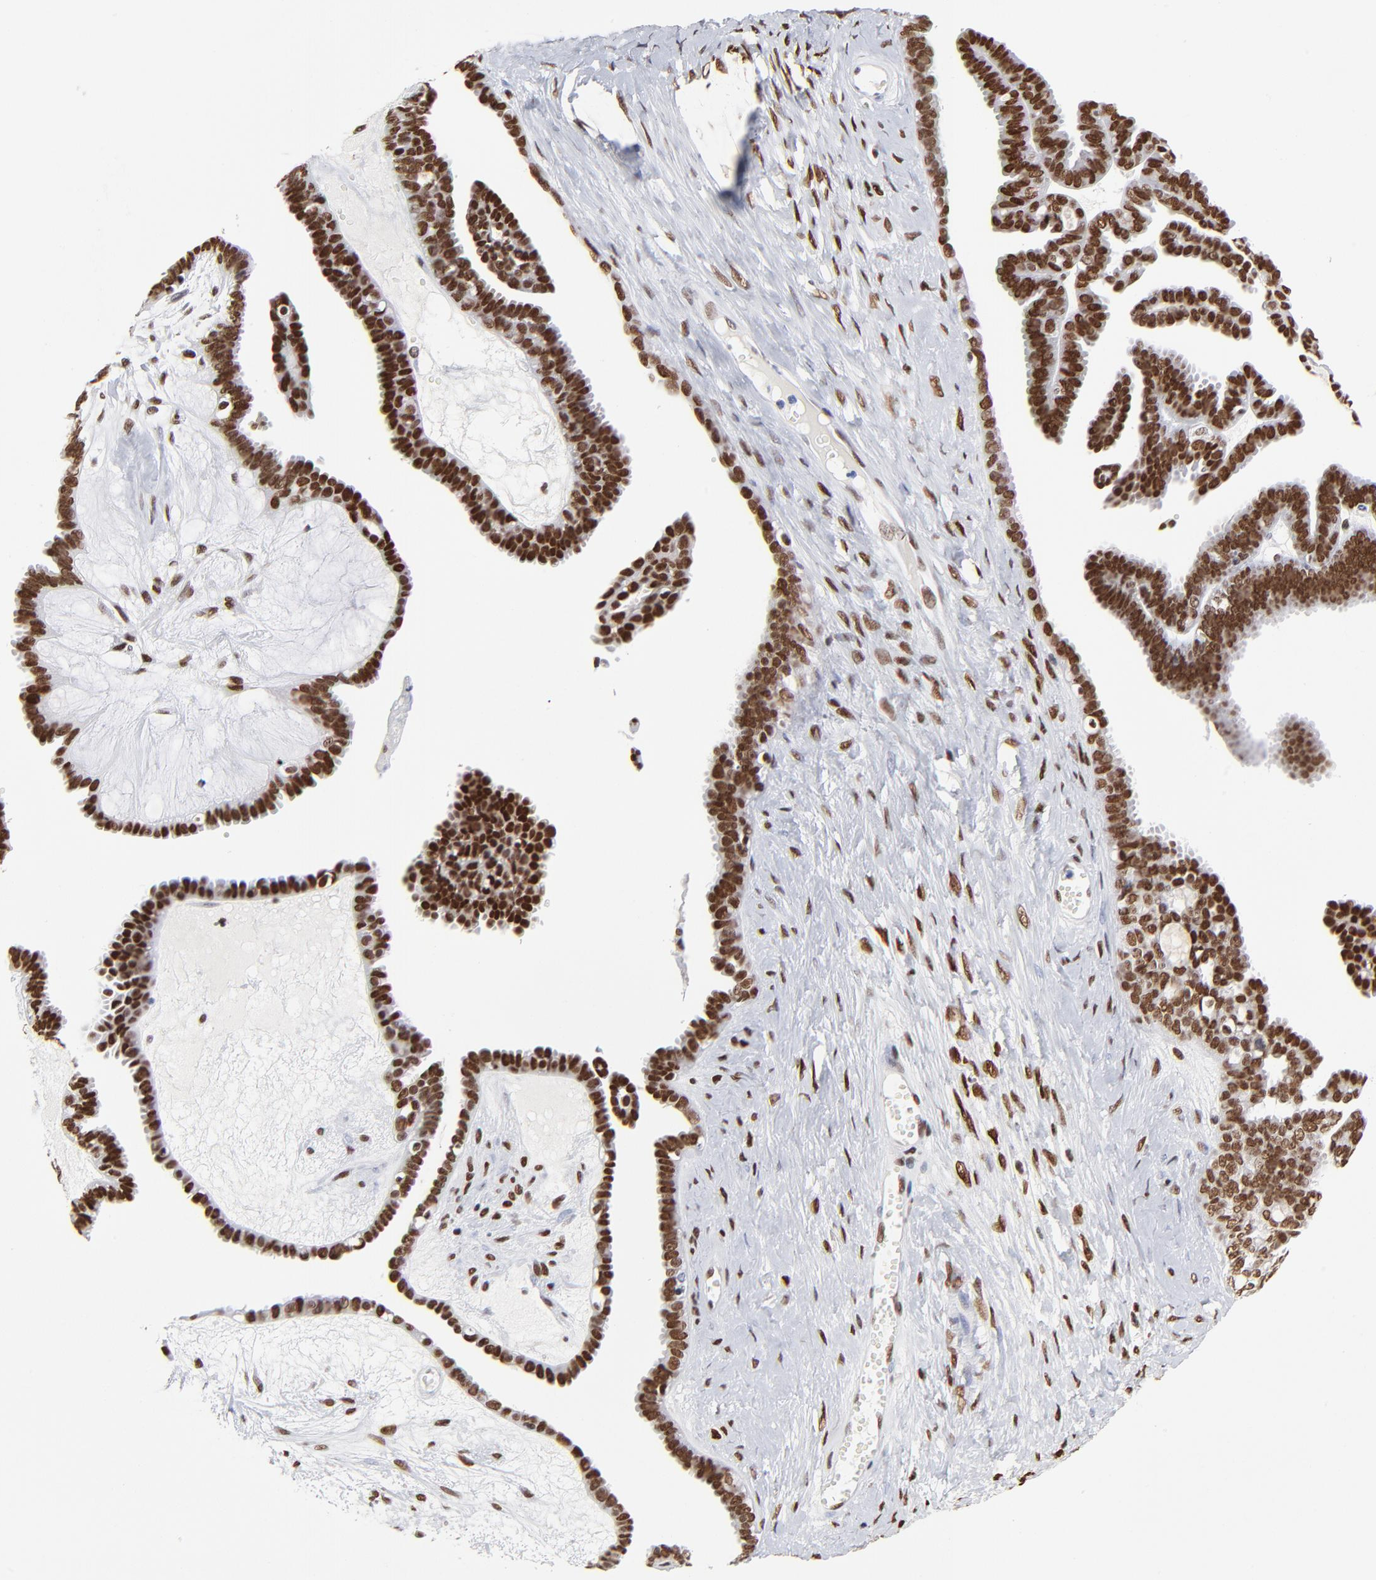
{"staining": {"intensity": "strong", "quantity": ">75%", "location": "nuclear"}, "tissue": "ovarian cancer", "cell_type": "Tumor cells", "image_type": "cancer", "snomed": [{"axis": "morphology", "description": "Cystadenocarcinoma, serous, NOS"}, {"axis": "topography", "description": "Ovary"}], "caption": "Ovarian cancer stained for a protein (brown) exhibits strong nuclear positive expression in approximately >75% of tumor cells.", "gene": "ZMYM3", "patient": {"sex": "female", "age": 71}}